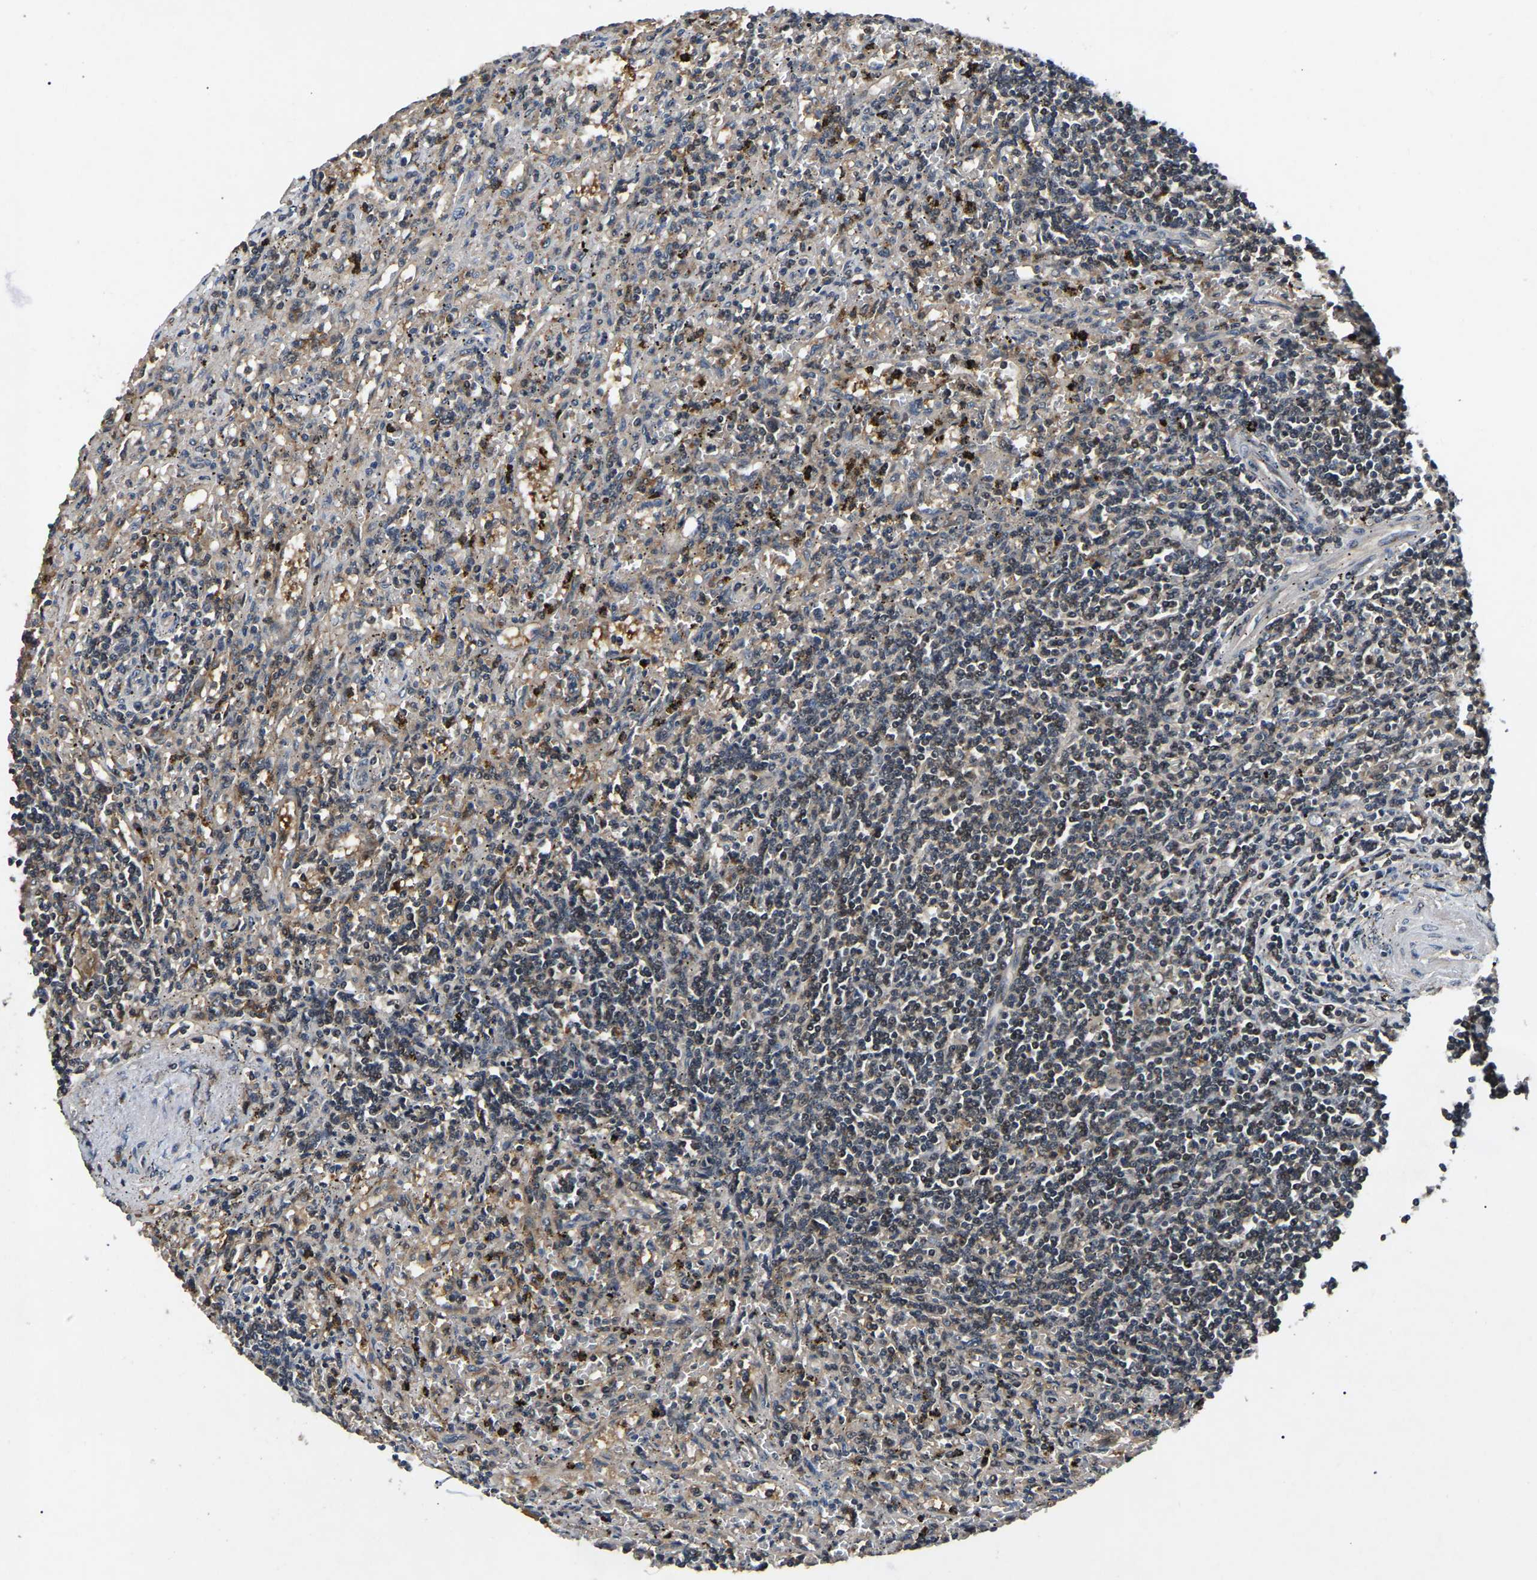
{"staining": {"intensity": "negative", "quantity": "none", "location": "none"}, "tissue": "lymphoma", "cell_type": "Tumor cells", "image_type": "cancer", "snomed": [{"axis": "morphology", "description": "Malignant lymphoma, non-Hodgkin's type, Low grade"}, {"axis": "topography", "description": "Spleen"}], "caption": "Tumor cells are negative for protein expression in human malignant lymphoma, non-Hodgkin's type (low-grade).", "gene": "RBM28", "patient": {"sex": "male", "age": 76}}